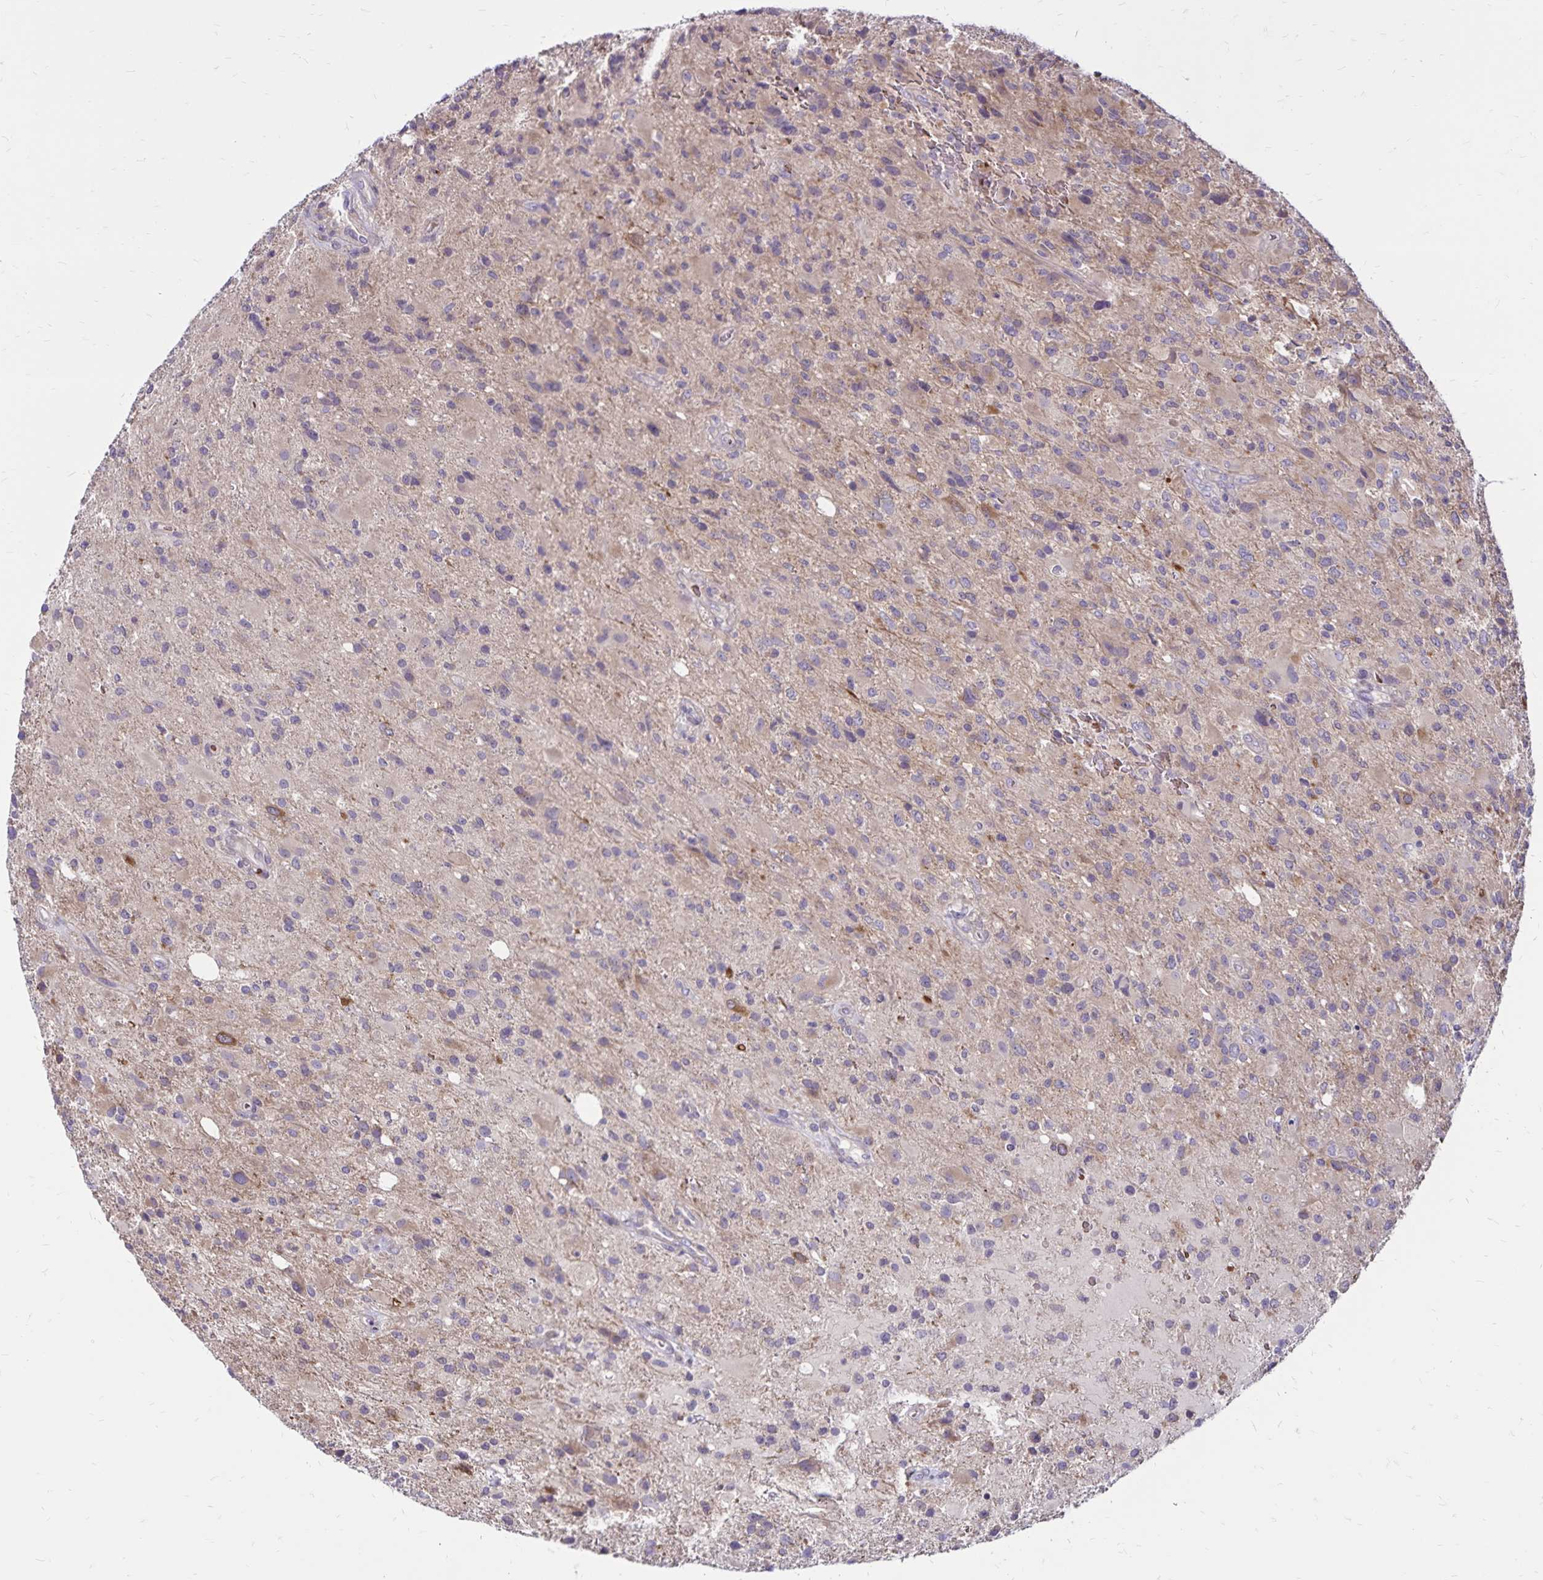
{"staining": {"intensity": "negative", "quantity": "none", "location": "none"}, "tissue": "glioma", "cell_type": "Tumor cells", "image_type": "cancer", "snomed": [{"axis": "morphology", "description": "Glioma, malignant, High grade"}, {"axis": "topography", "description": "Brain"}], "caption": "Micrograph shows no significant protein staining in tumor cells of glioma.", "gene": "FSD1", "patient": {"sex": "male", "age": 53}}